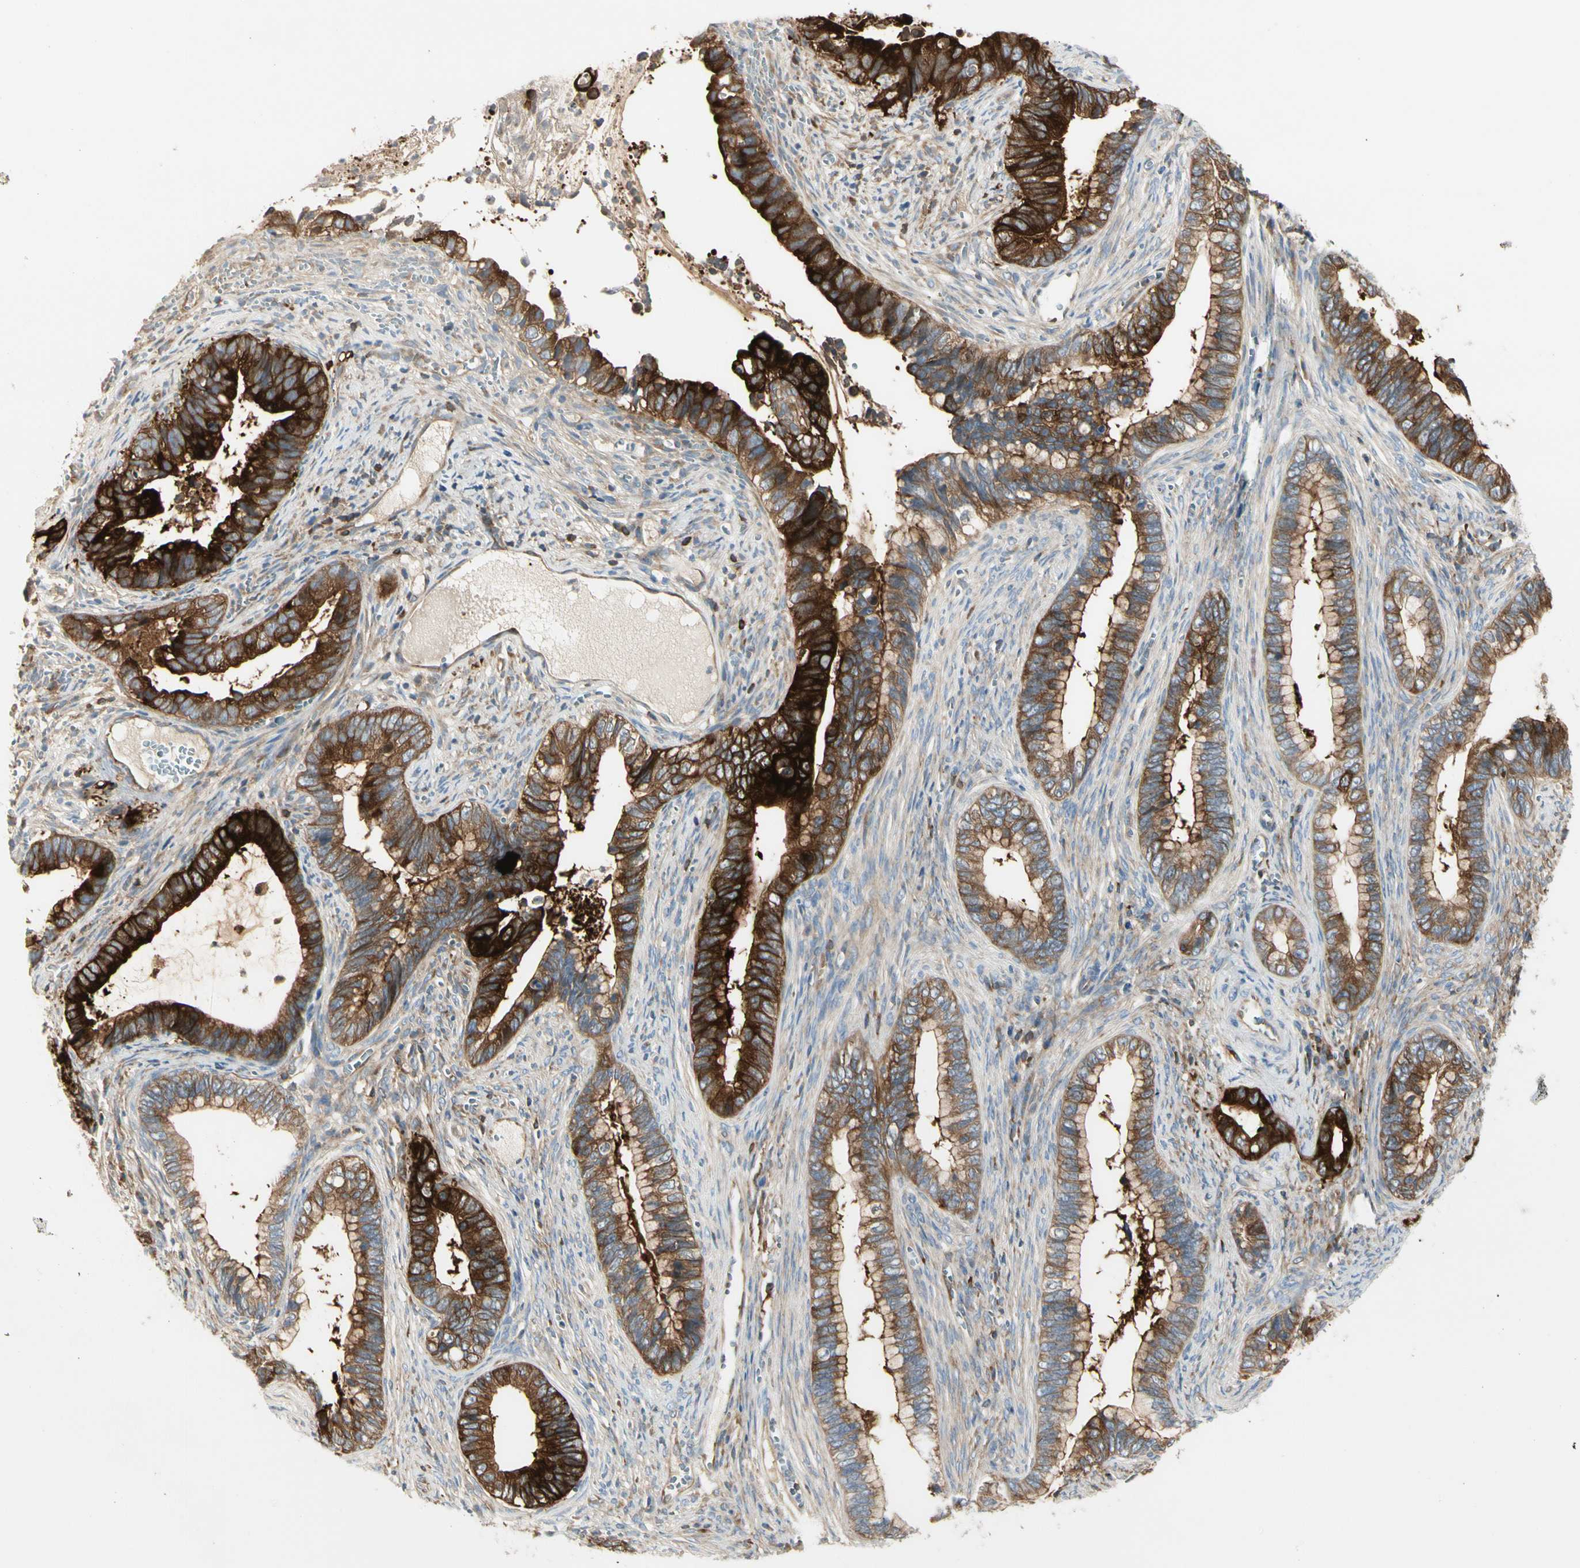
{"staining": {"intensity": "strong", "quantity": ">75%", "location": "cytoplasmic/membranous"}, "tissue": "cervical cancer", "cell_type": "Tumor cells", "image_type": "cancer", "snomed": [{"axis": "morphology", "description": "Adenocarcinoma, NOS"}, {"axis": "topography", "description": "Cervix"}], "caption": "Protein staining reveals strong cytoplasmic/membranous staining in approximately >75% of tumor cells in cervical cancer (adenocarcinoma). The staining was performed using DAB (3,3'-diaminobenzidine) to visualize the protein expression in brown, while the nuclei were stained in blue with hematoxylin (Magnification: 20x).", "gene": "NFKB2", "patient": {"sex": "female", "age": 44}}